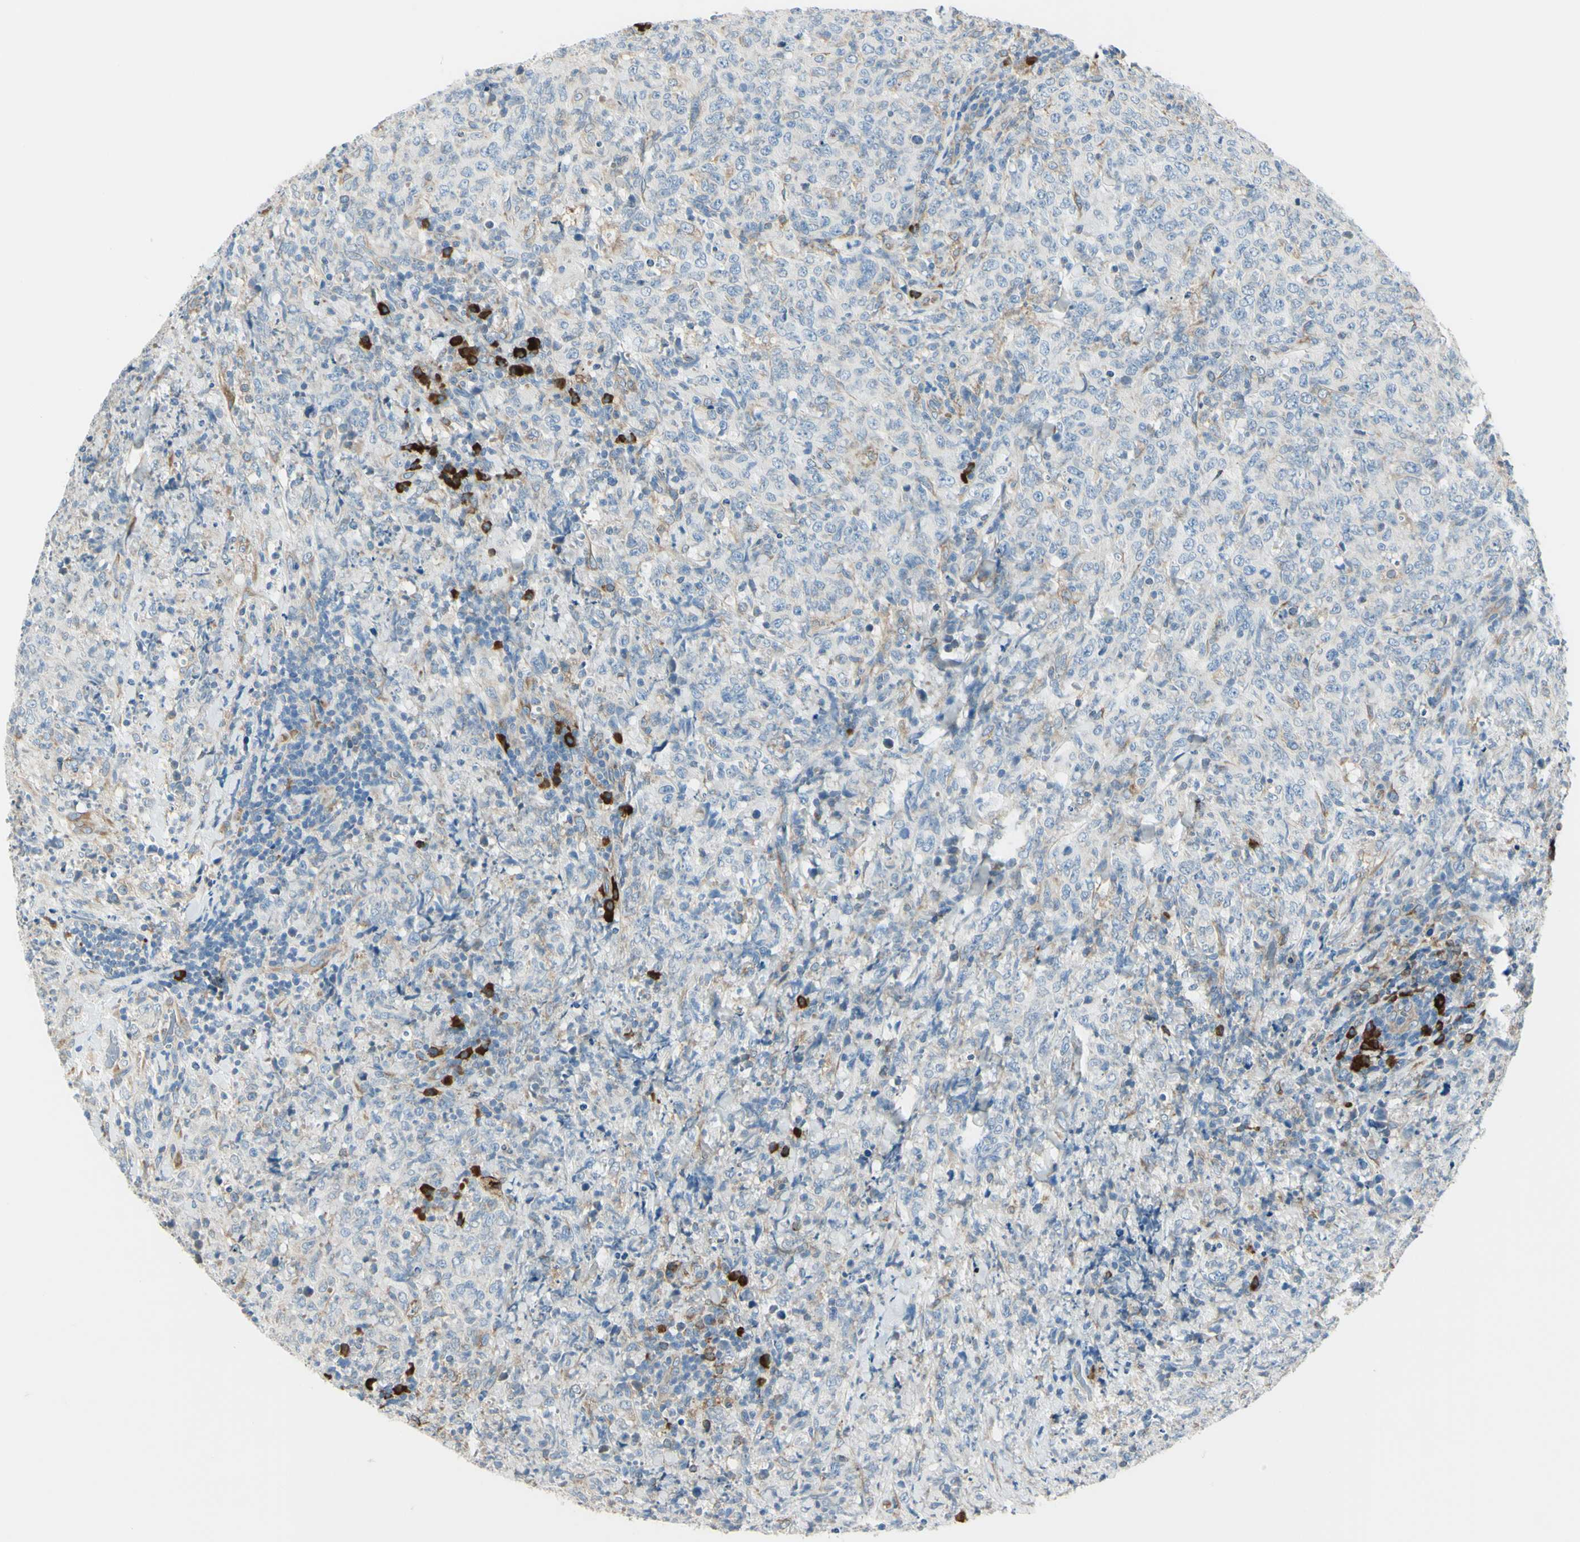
{"staining": {"intensity": "weak", "quantity": "<25%", "location": "cytoplasmic/membranous"}, "tissue": "lymphoma", "cell_type": "Tumor cells", "image_type": "cancer", "snomed": [{"axis": "morphology", "description": "Malignant lymphoma, non-Hodgkin's type, High grade"}, {"axis": "topography", "description": "Tonsil"}], "caption": "Tumor cells show no significant positivity in lymphoma.", "gene": "SELENOS", "patient": {"sex": "female", "age": 36}}